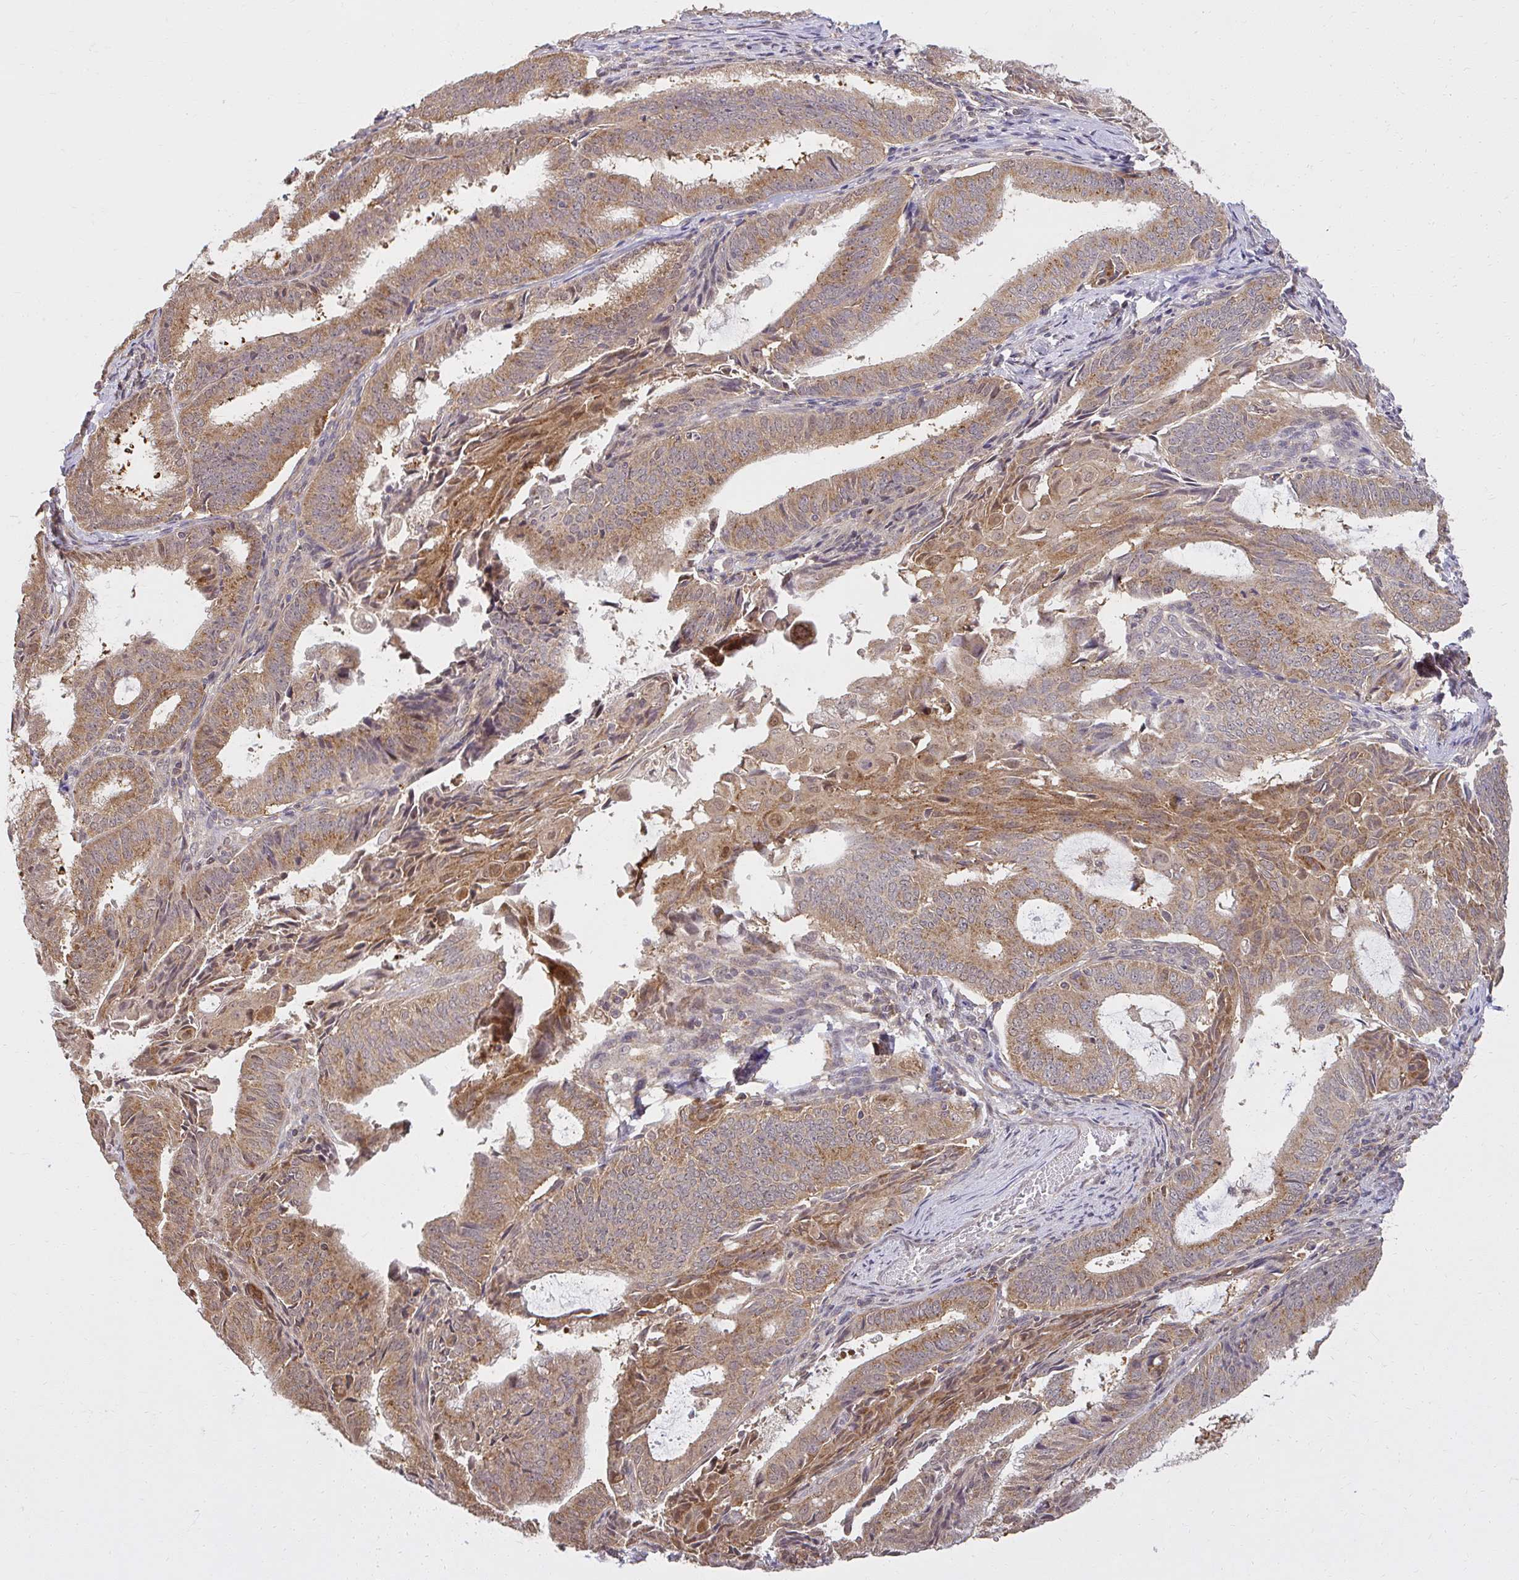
{"staining": {"intensity": "moderate", "quantity": ">75%", "location": "cytoplasmic/membranous"}, "tissue": "endometrial cancer", "cell_type": "Tumor cells", "image_type": "cancer", "snomed": [{"axis": "morphology", "description": "Adenocarcinoma, NOS"}, {"axis": "topography", "description": "Endometrium"}], "caption": "Human adenocarcinoma (endometrial) stained with a protein marker demonstrates moderate staining in tumor cells.", "gene": "LARS2", "patient": {"sex": "female", "age": 49}}